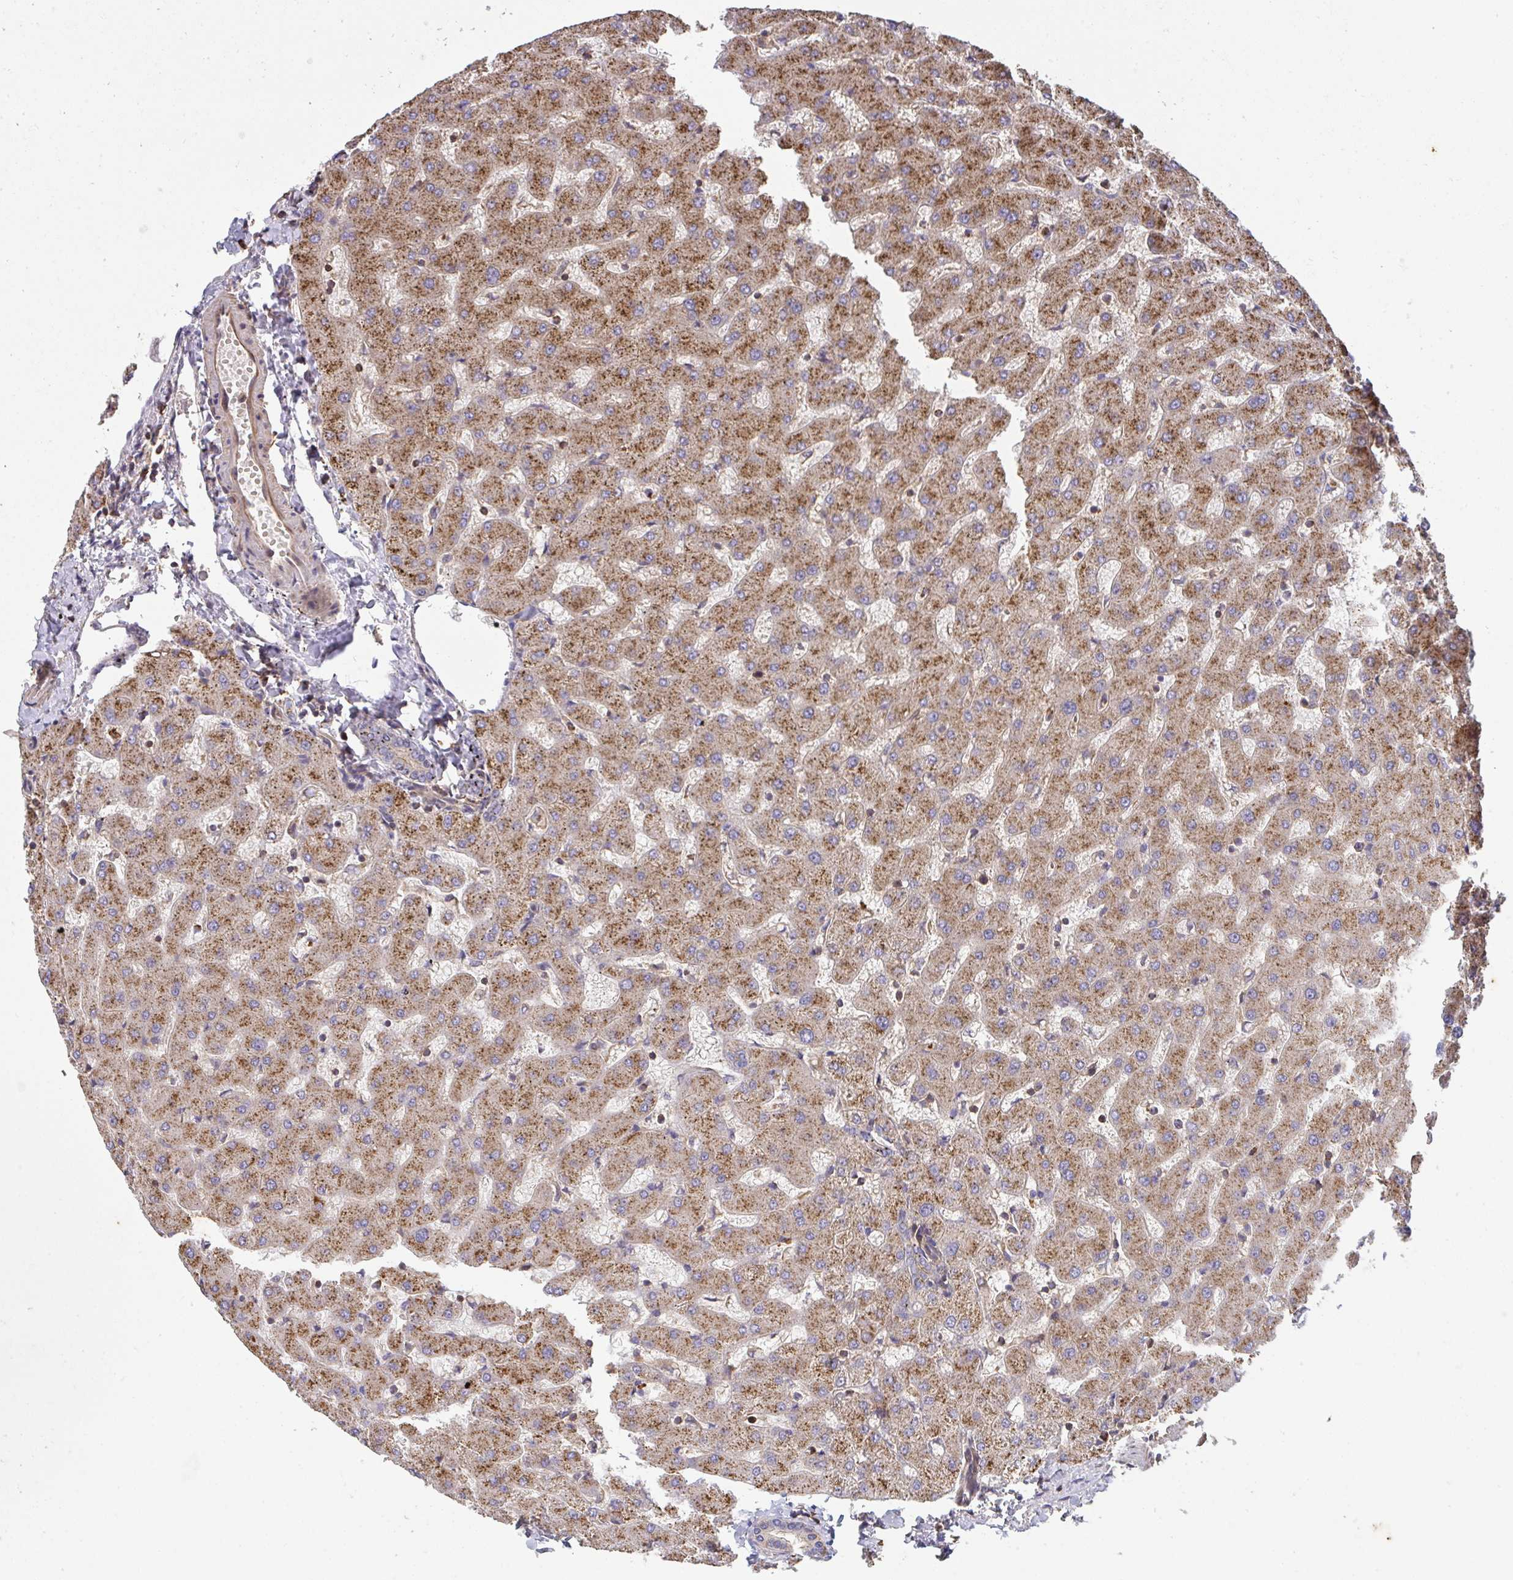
{"staining": {"intensity": "moderate", "quantity": "<25%", "location": "cytoplasmic/membranous"}, "tissue": "liver", "cell_type": "Cholangiocytes", "image_type": "normal", "snomed": [{"axis": "morphology", "description": "Normal tissue, NOS"}, {"axis": "topography", "description": "Liver"}], "caption": "Unremarkable liver displays moderate cytoplasmic/membranous expression in approximately <25% of cholangiocytes, visualized by immunohistochemistry.", "gene": "TNMD", "patient": {"sex": "female", "age": 63}}